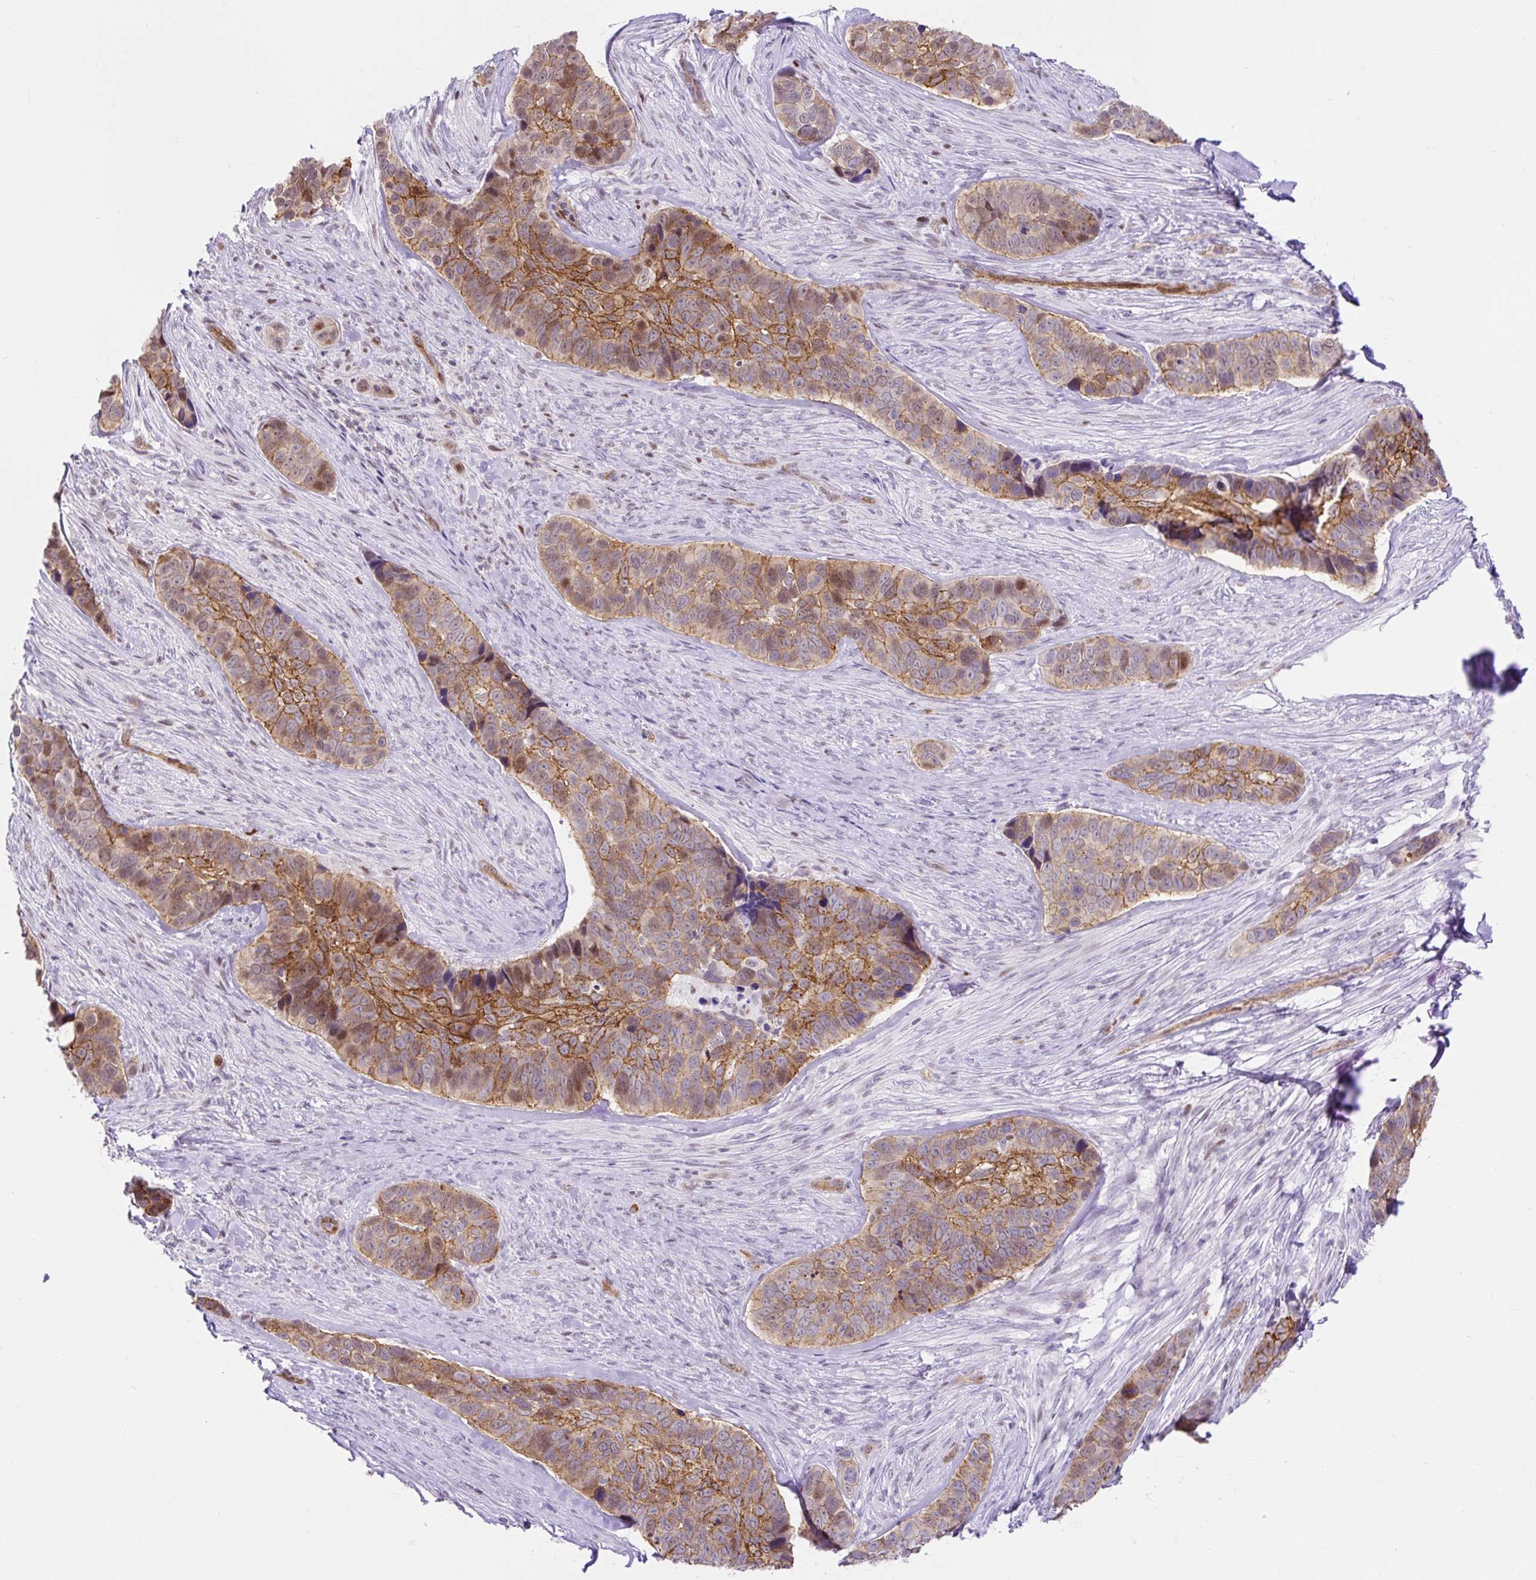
{"staining": {"intensity": "moderate", "quantity": ">75%", "location": "cytoplasmic/membranous"}, "tissue": "skin cancer", "cell_type": "Tumor cells", "image_type": "cancer", "snomed": [{"axis": "morphology", "description": "Basal cell carcinoma"}, {"axis": "topography", "description": "Skin"}], "caption": "There is medium levels of moderate cytoplasmic/membranous expression in tumor cells of skin cancer (basal cell carcinoma), as demonstrated by immunohistochemical staining (brown color).", "gene": "HIP1R", "patient": {"sex": "female", "age": 82}}